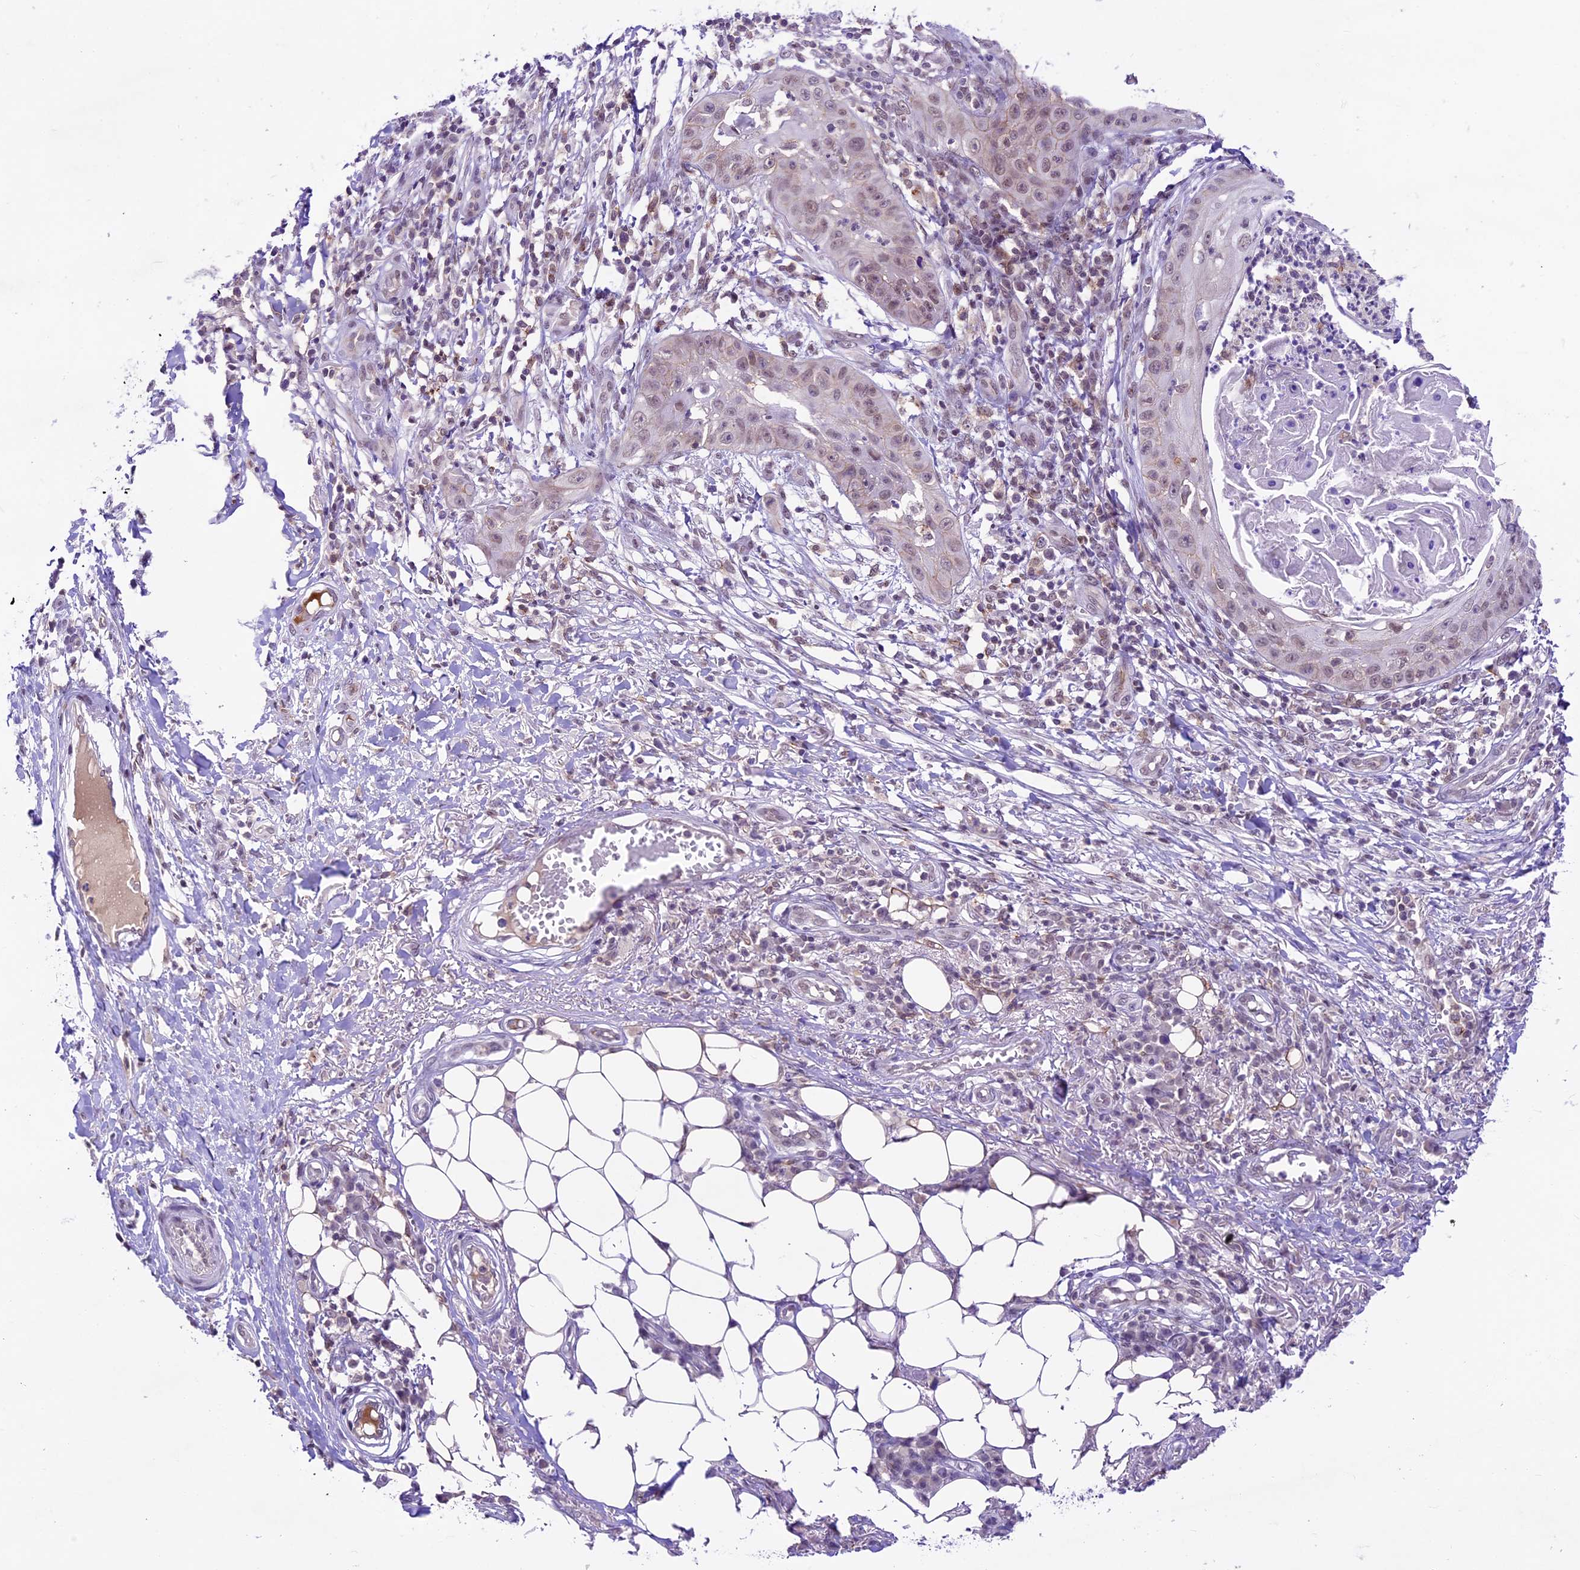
{"staining": {"intensity": "weak", "quantity": "25%-75%", "location": "nuclear"}, "tissue": "skin cancer", "cell_type": "Tumor cells", "image_type": "cancer", "snomed": [{"axis": "morphology", "description": "Squamous cell carcinoma, NOS"}, {"axis": "topography", "description": "Skin"}], "caption": "A photomicrograph of skin squamous cell carcinoma stained for a protein demonstrates weak nuclear brown staining in tumor cells.", "gene": "SHKBP1", "patient": {"sex": "male", "age": 70}}